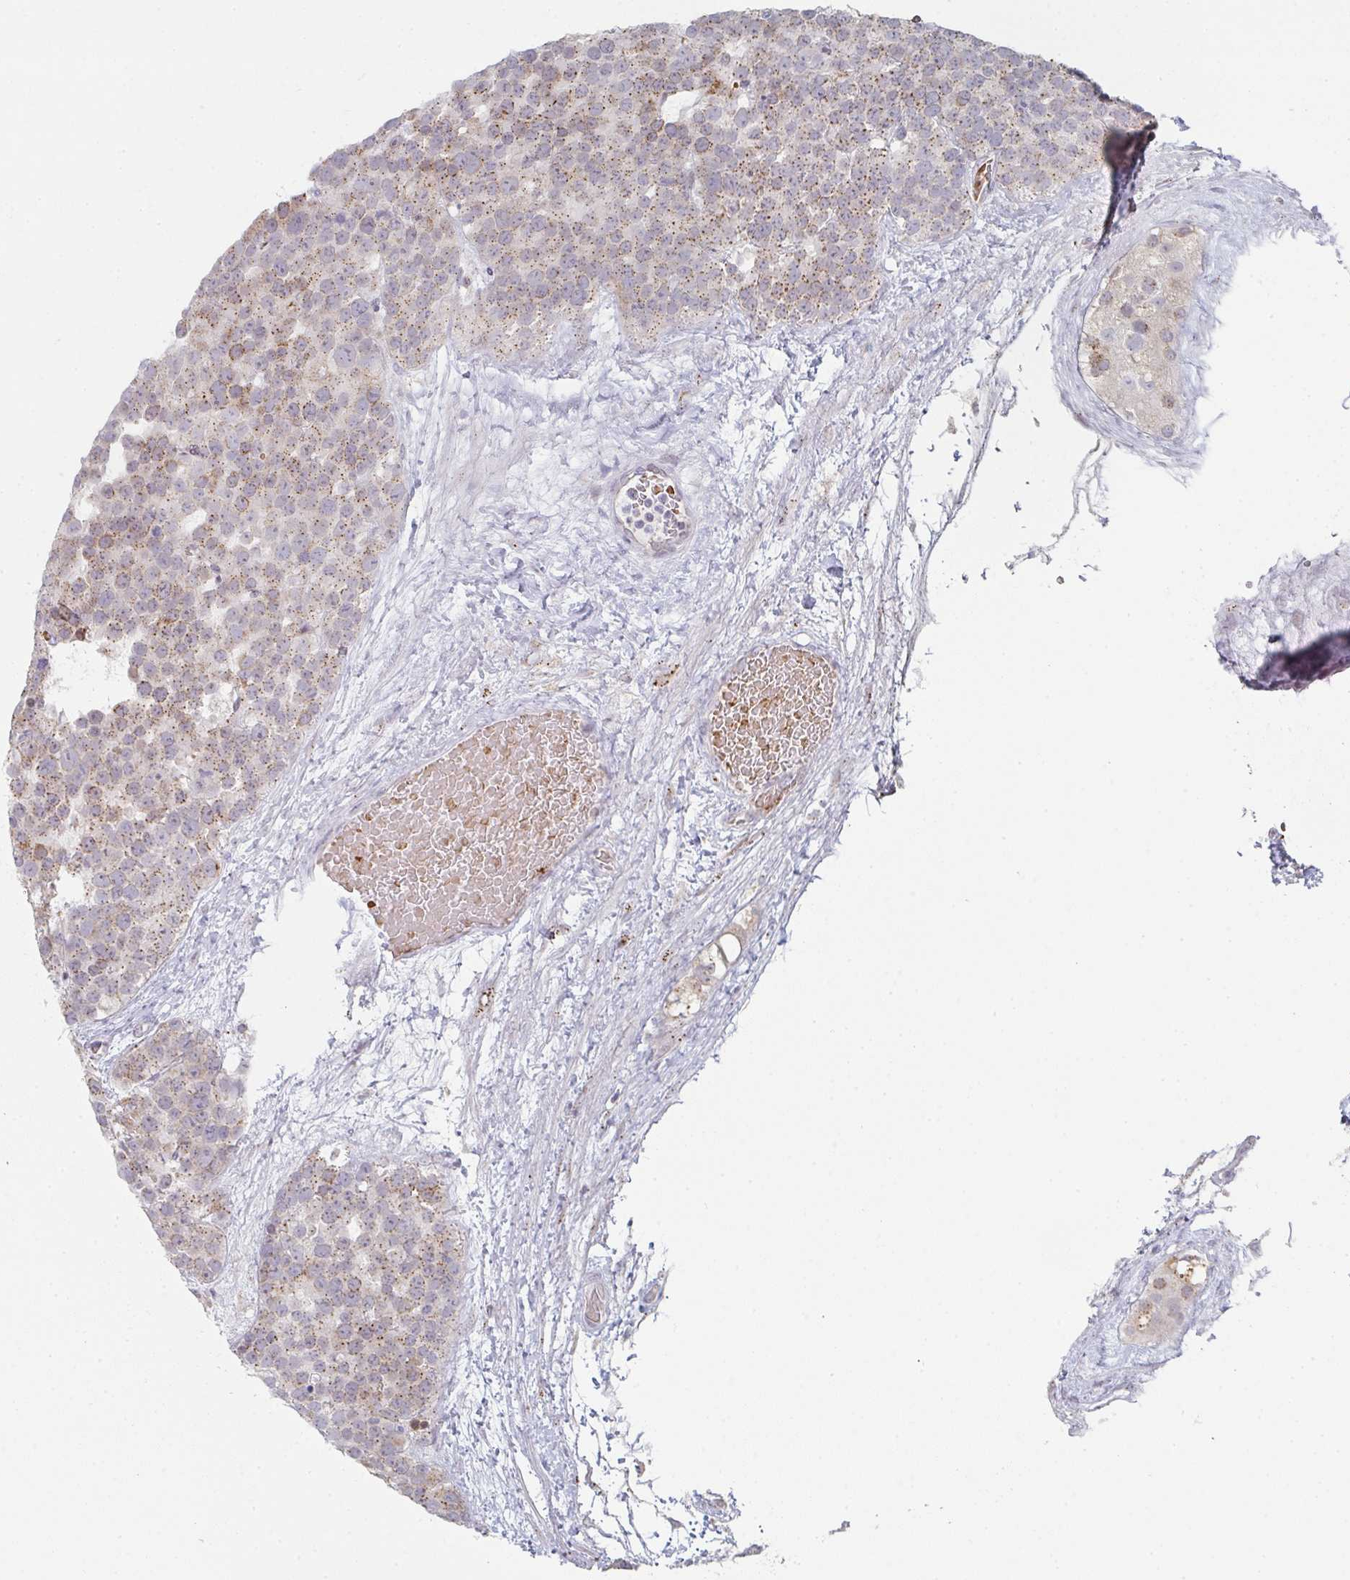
{"staining": {"intensity": "moderate", "quantity": ">75%", "location": "cytoplasmic/membranous"}, "tissue": "testis cancer", "cell_type": "Tumor cells", "image_type": "cancer", "snomed": [{"axis": "morphology", "description": "Seminoma, NOS"}, {"axis": "topography", "description": "Testis"}], "caption": "The image displays staining of testis seminoma, revealing moderate cytoplasmic/membranous protein expression (brown color) within tumor cells.", "gene": "ZNF526", "patient": {"sex": "male", "age": 71}}